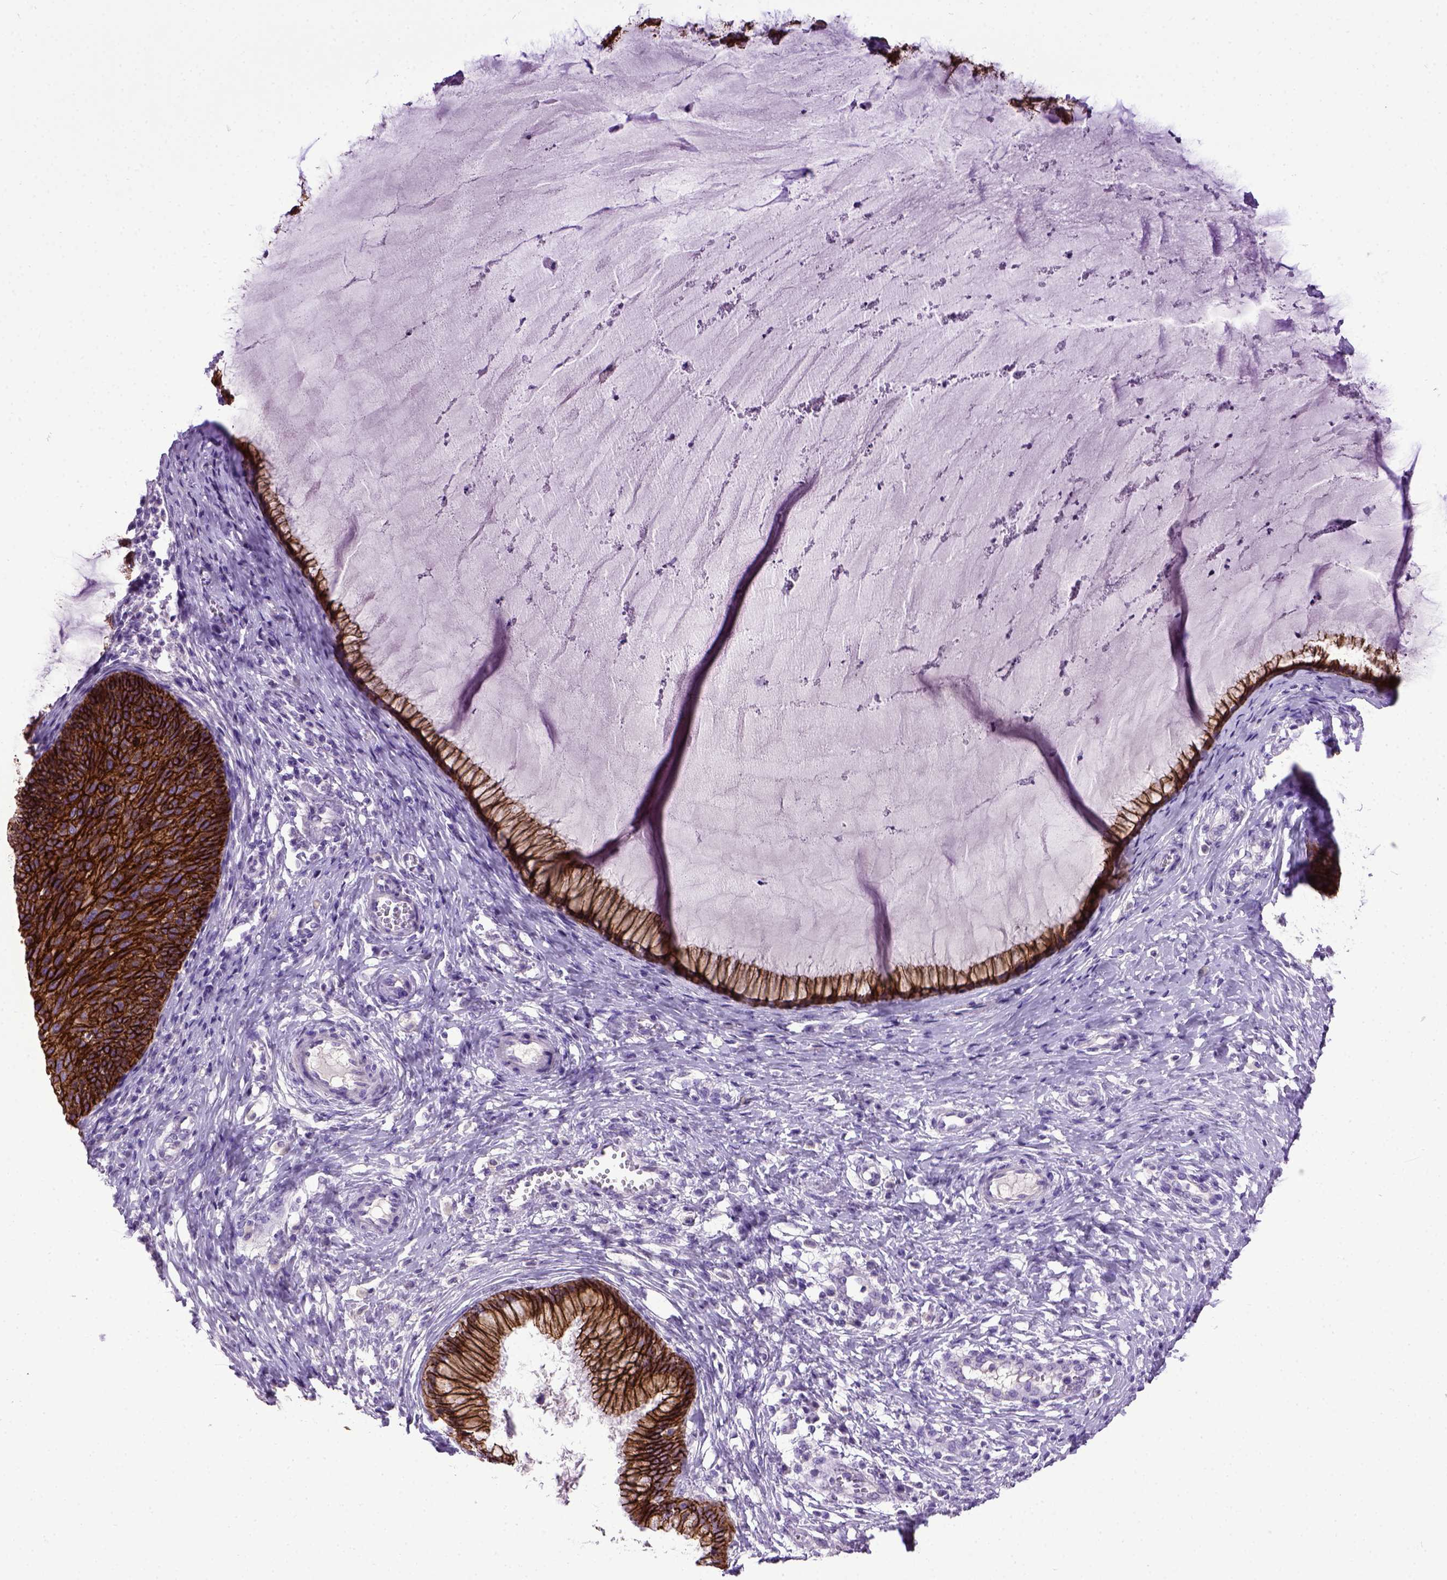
{"staining": {"intensity": "strong", "quantity": ">75%", "location": "cytoplasmic/membranous"}, "tissue": "cervical cancer", "cell_type": "Tumor cells", "image_type": "cancer", "snomed": [{"axis": "morphology", "description": "Squamous cell carcinoma, NOS"}, {"axis": "topography", "description": "Cervix"}], "caption": "Tumor cells reveal high levels of strong cytoplasmic/membranous positivity in approximately >75% of cells in human cervical cancer.", "gene": "CDH1", "patient": {"sex": "female", "age": 36}}